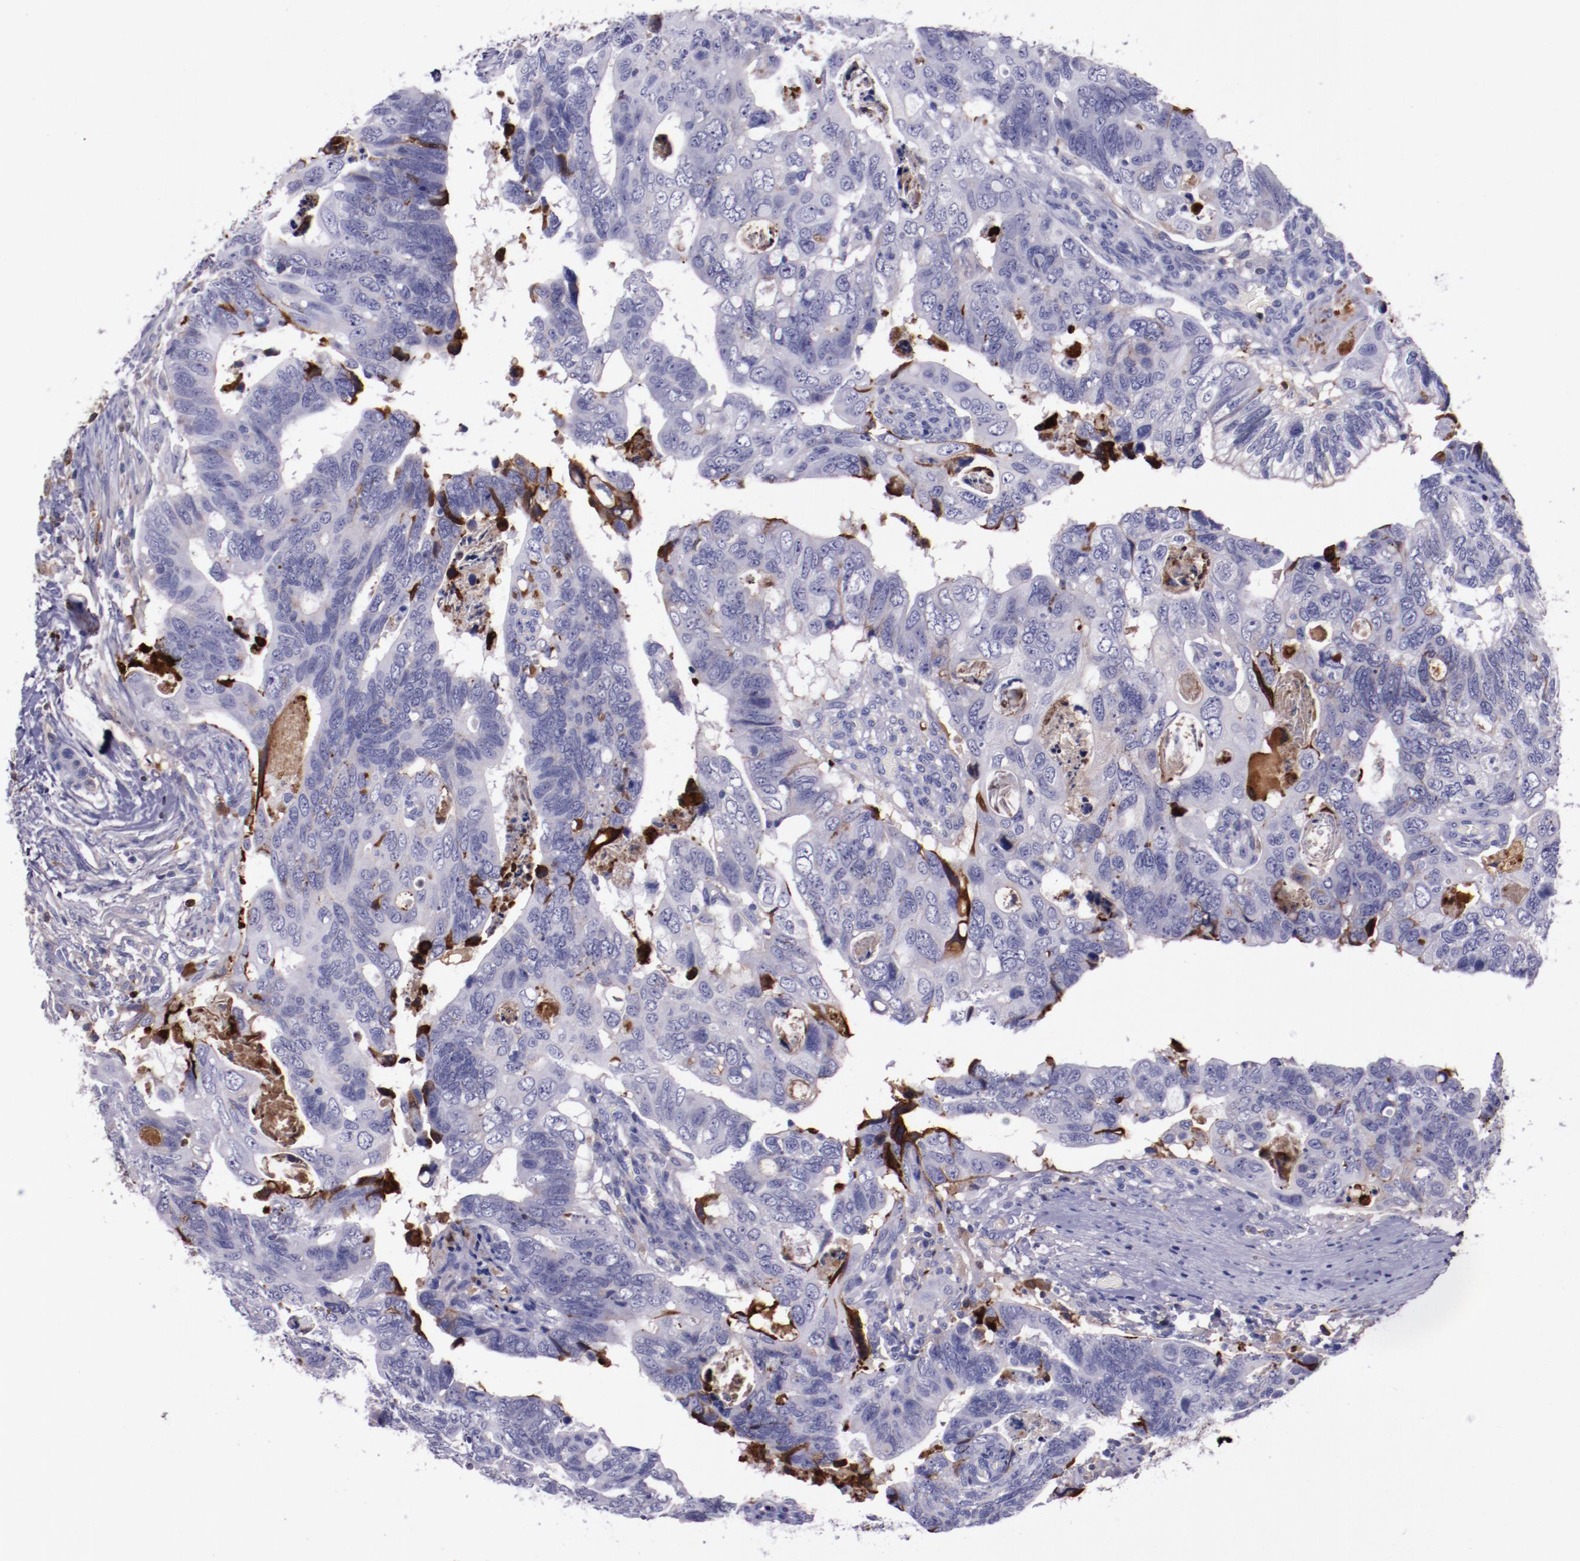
{"staining": {"intensity": "weak", "quantity": "<25%", "location": "cytoplasmic/membranous"}, "tissue": "colorectal cancer", "cell_type": "Tumor cells", "image_type": "cancer", "snomed": [{"axis": "morphology", "description": "Adenocarcinoma, NOS"}, {"axis": "topography", "description": "Rectum"}], "caption": "An immunohistochemistry image of colorectal cancer is shown. There is no staining in tumor cells of colorectal cancer. (Stains: DAB IHC with hematoxylin counter stain, Microscopy: brightfield microscopy at high magnification).", "gene": "APOH", "patient": {"sex": "male", "age": 53}}